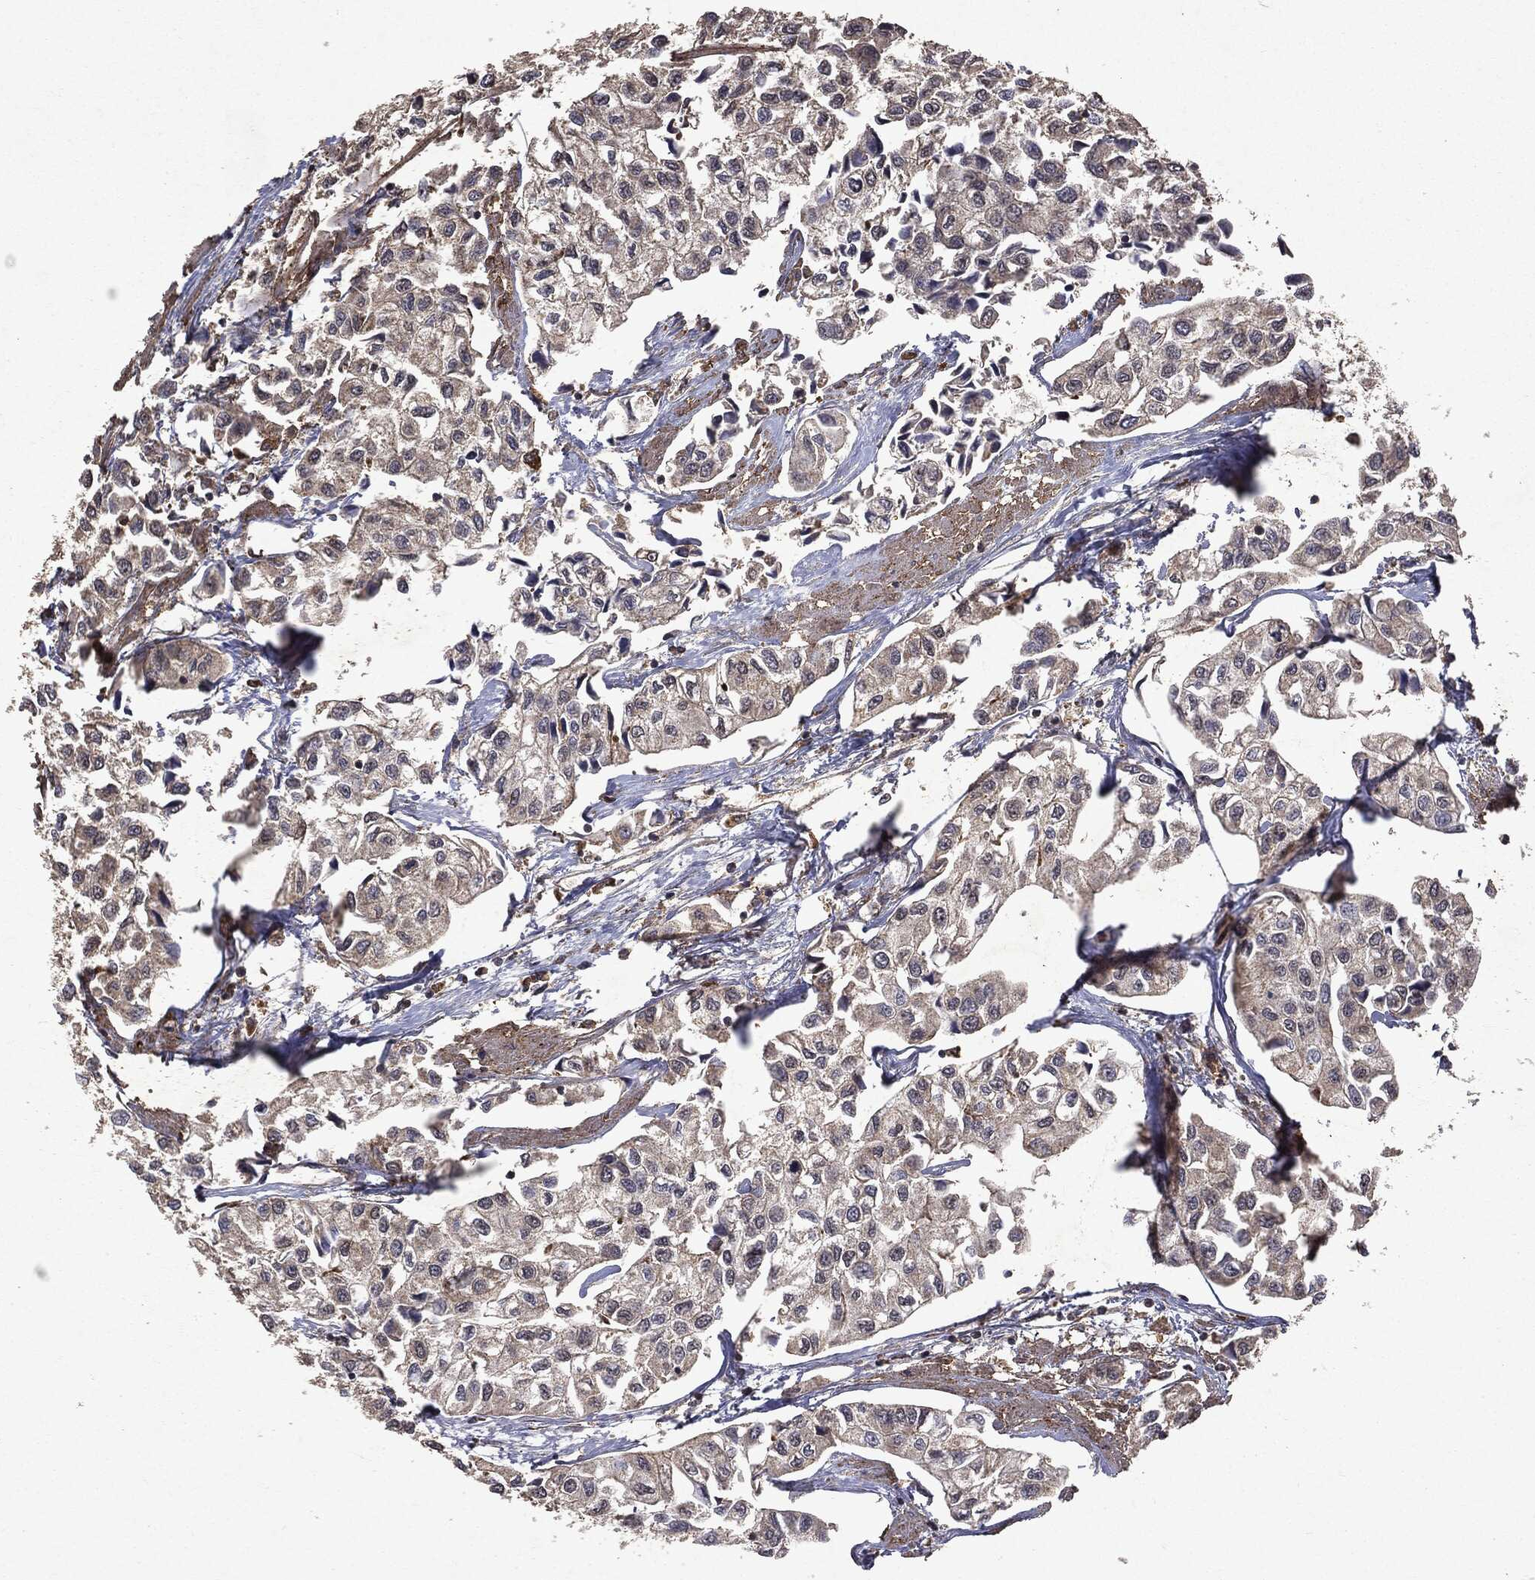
{"staining": {"intensity": "negative", "quantity": "none", "location": "none"}, "tissue": "urothelial cancer", "cell_type": "Tumor cells", "image_type": "cancer", "snomed": [{"axis": "morphology", "description": "Urothelial carcinoma, High grade"}, {"axis": "topography", "description": "Urinary bladder"}], "caption": "Immunohistochemistry micrograph of human high-grade urothelial carcinoma stained for a protein (brown), which demonstrates no positivity in tumor cells.", "gene": "PTEN", "patient": {"sex": "male", "age": 73}}